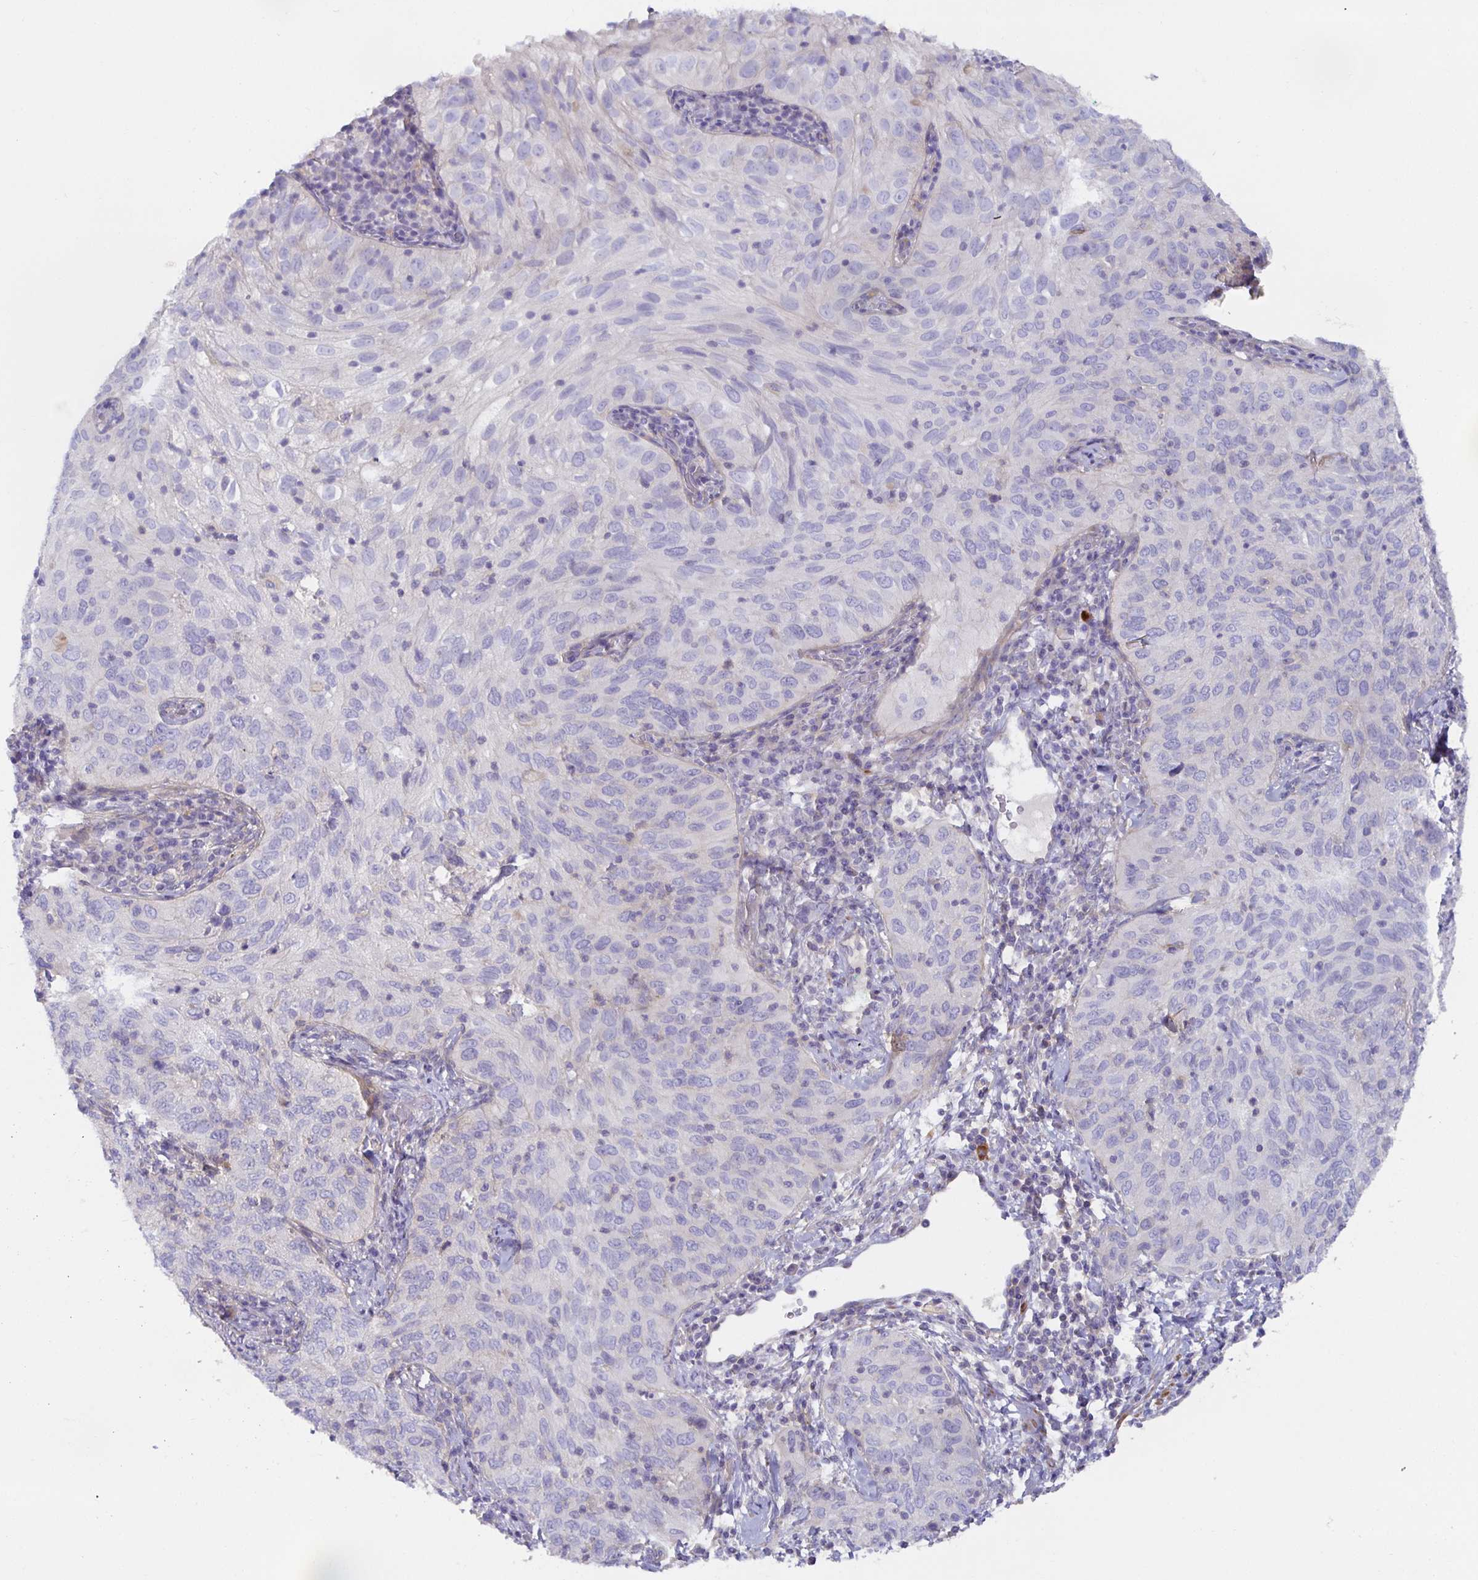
{"staining": {"intensity": "negative", "quantity": "none", "location": "none"}, "tissue": "cervical cancer", "cell_type": "Tumor cells", "image_type": "cancer", "snomed": [{"axis": "morphology", "description": "Squamous cell carcinoma, NOS"}, {"axis": "topography", "description": "Cervix"}], "caption": "A photomicrograph of human cervical cancer is negative for staining in tumor cells.", "gene": "METTL22", "patient": {"sex": "female", "age": 52}}